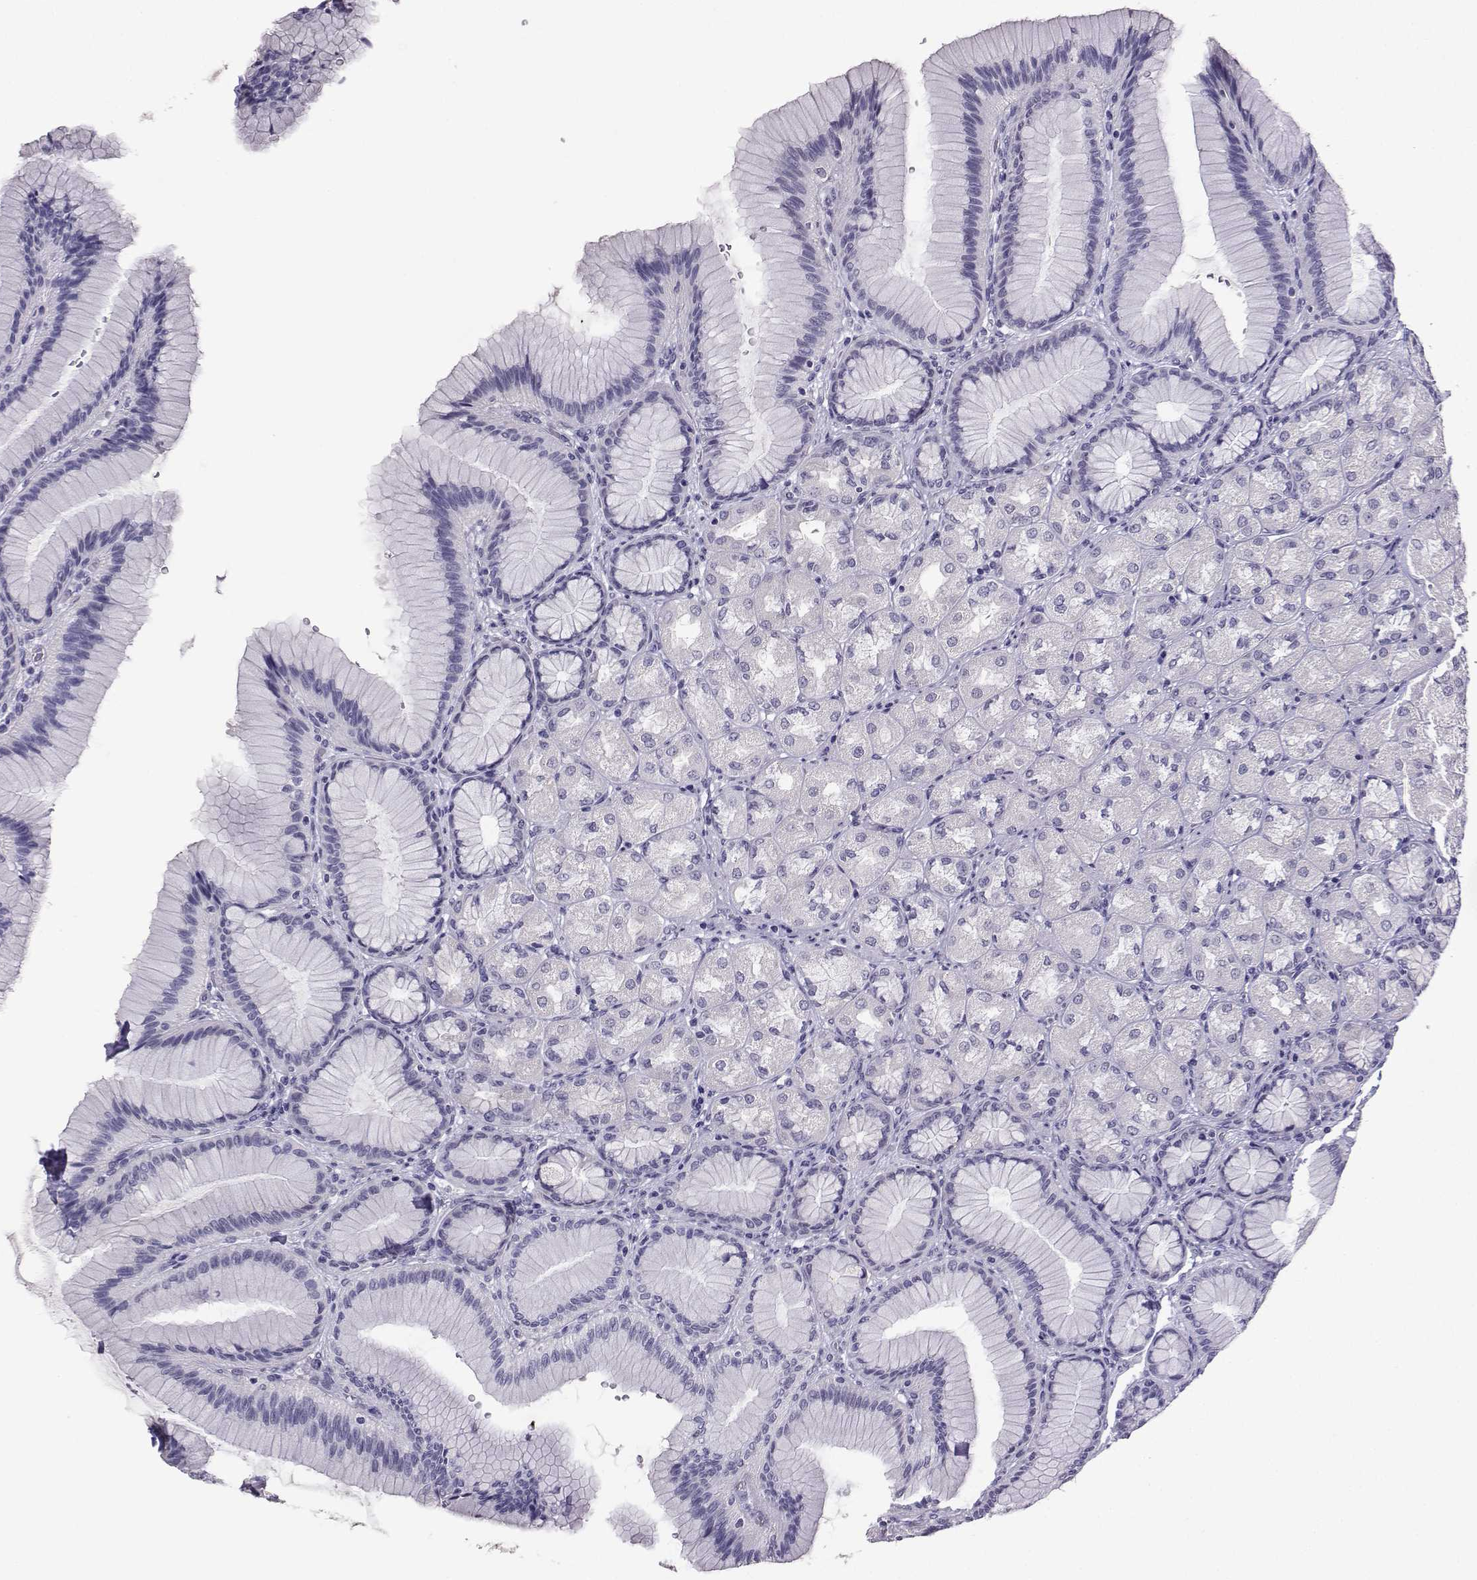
{"staining": {"intensity": "negative", "quantity": "none", "location": "none"}, "tissue": "stomach", "cell_type": "Glandular cells", "image_type": "normal", "snomed": [{"axis": "morphology", "description": "Normal tissue, NOS"}, {"axis": "morphology", "description": "Adenocarcinoma, NOS"}, {"axis": "morphology", "description": "Adenocarcinoma, High grade"}, {"axis": "topography", "description": "Stomach, upper"}, {"axis": "topography", "description": "Stomach"}], "caption": "Human stomach stained for a protein using immunohistochemistry (IHC) shows no staining in glandular cells.", "gene": "TBR1", "patient": {"sex": "female", "age": 65}}